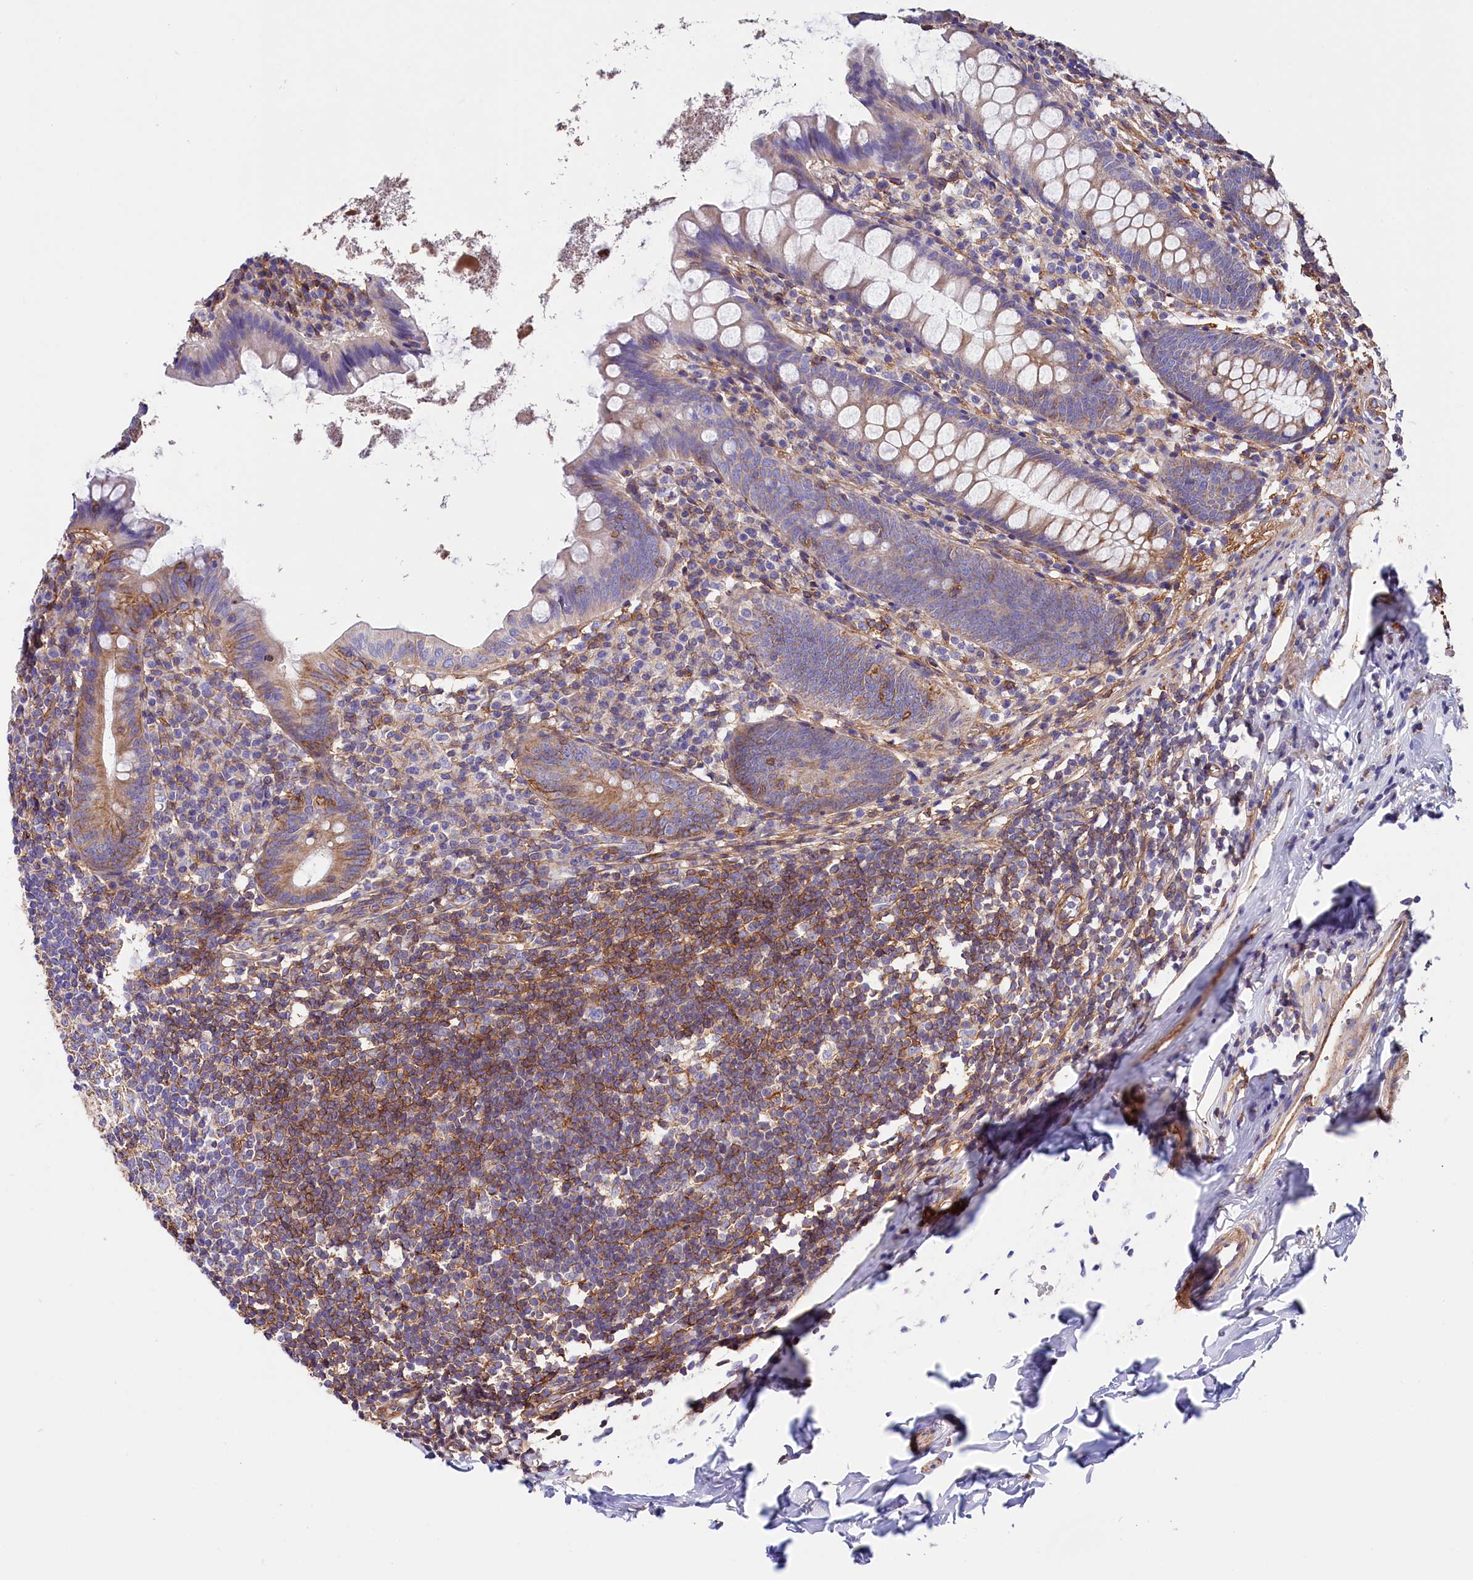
{"staining": {"intensity": "moderate", "quantity": "25%-75%", "location": "cytoplasmic/membranous"}, "tissue": "appendix", "cell_type": "Glandular cells", "image_type": "normal", "snomed": [{"axis": "morphology", "description": "Normal tissue, NOS"}, {"axis": "topography", "description": "Appendix"}], "caption": "Immunohistochemical staining of benign human appendix reveals 25%-75% levels of moderate cytoplasmic/membranous protein positivity in approximately 25%-75% of glandular cells.", "gene": "ATP2B4", "patient": {"sex": "female", "age": 51}}